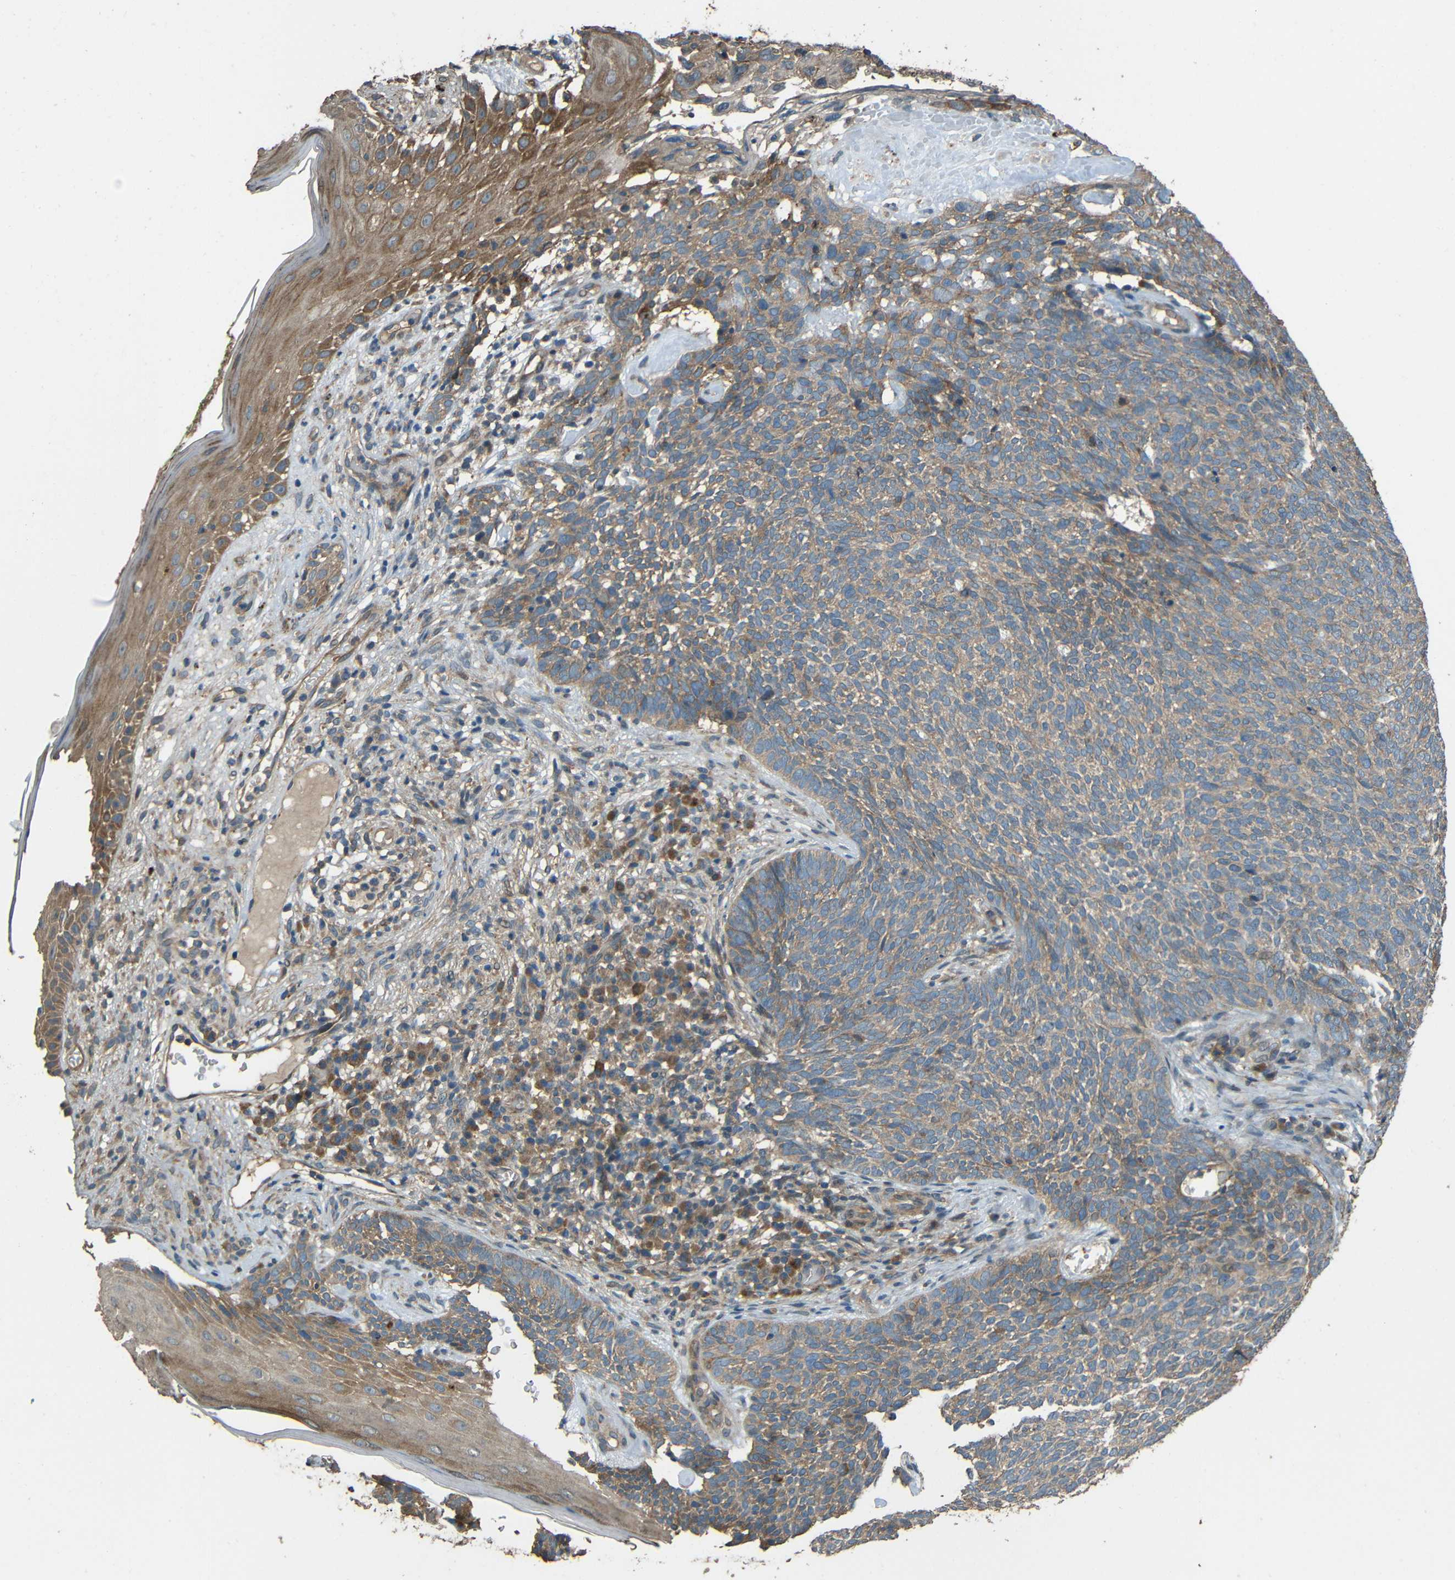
{"staining": {"intensity": "moderate", "quantity": "25%-75%", "location": "cytoplasmic/membranous"}, "tissue": "skin cancer", "cell_type": "Tumor cells", "image_type": "cancer", "snomed": [{"axis": "morphology", "description": "Basal cell carcinoma"}, {"axis": "topography", "description": "Skin"}], "caption": "Protein staining exhibits moderate cytoplasmic/membranous positivity in about 25%-75% of tumor cells in skin cancer.", "gene": "ACACA", "patient": {"sex": "female", "age": 84}}